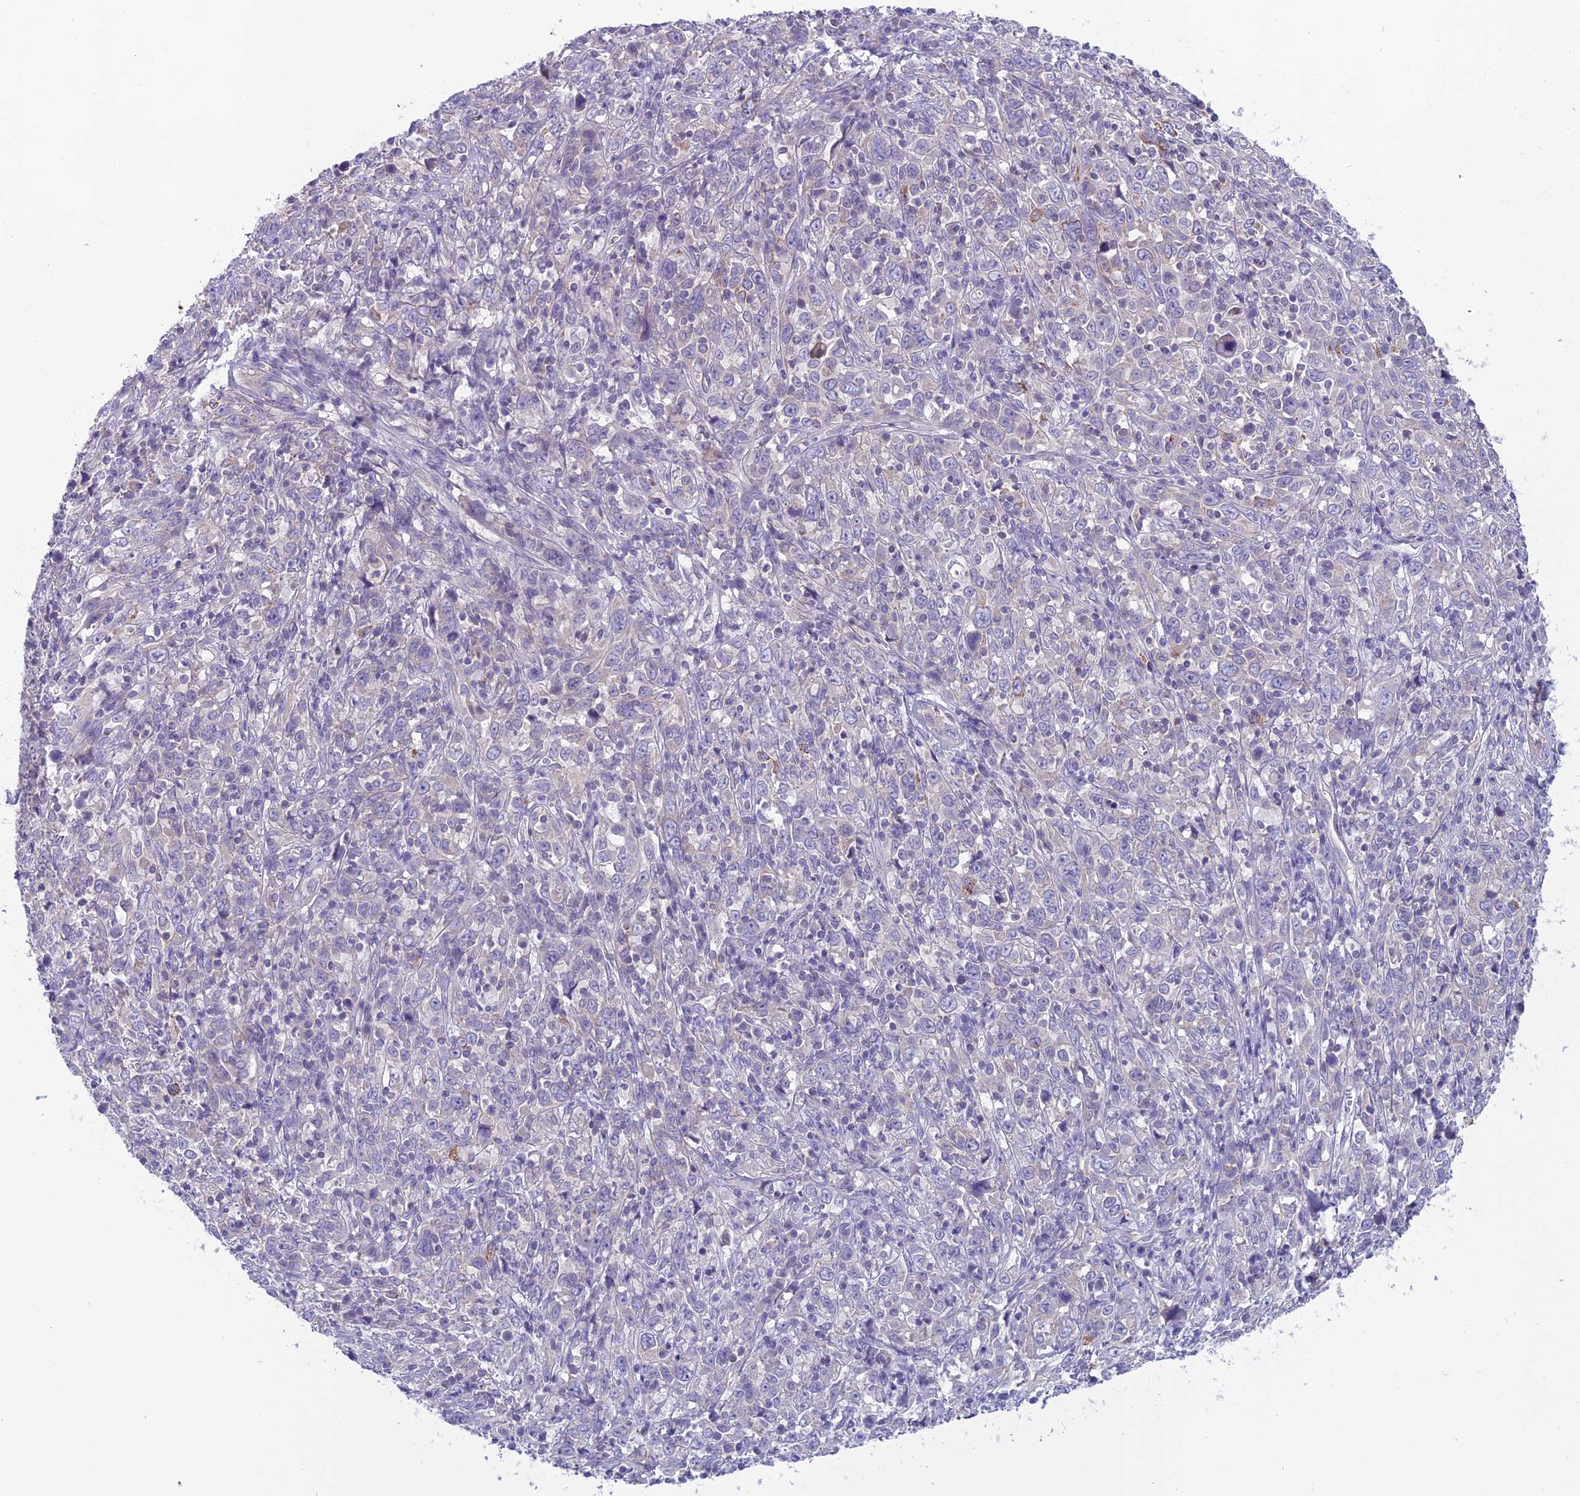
{"staining": {"intensity": "negative", "quantity": "none", "location": "none"}, "tissue": "cervical cancer", "cell_type": "Tumor cells", "image_type": "cancer", "snomed": [{"axis": "morphology", "description": "Squamous cell carcinoma, NOS"}, {"axis": "topography", "description": "Cervix"}], "caption": "Protein analysis of cervical cancer (squamous cell carcinoma) exhibits no significant staining in tumor cells.", "gene": "ARHGEF37", "patient": {"sex": "female", "age": 46}}